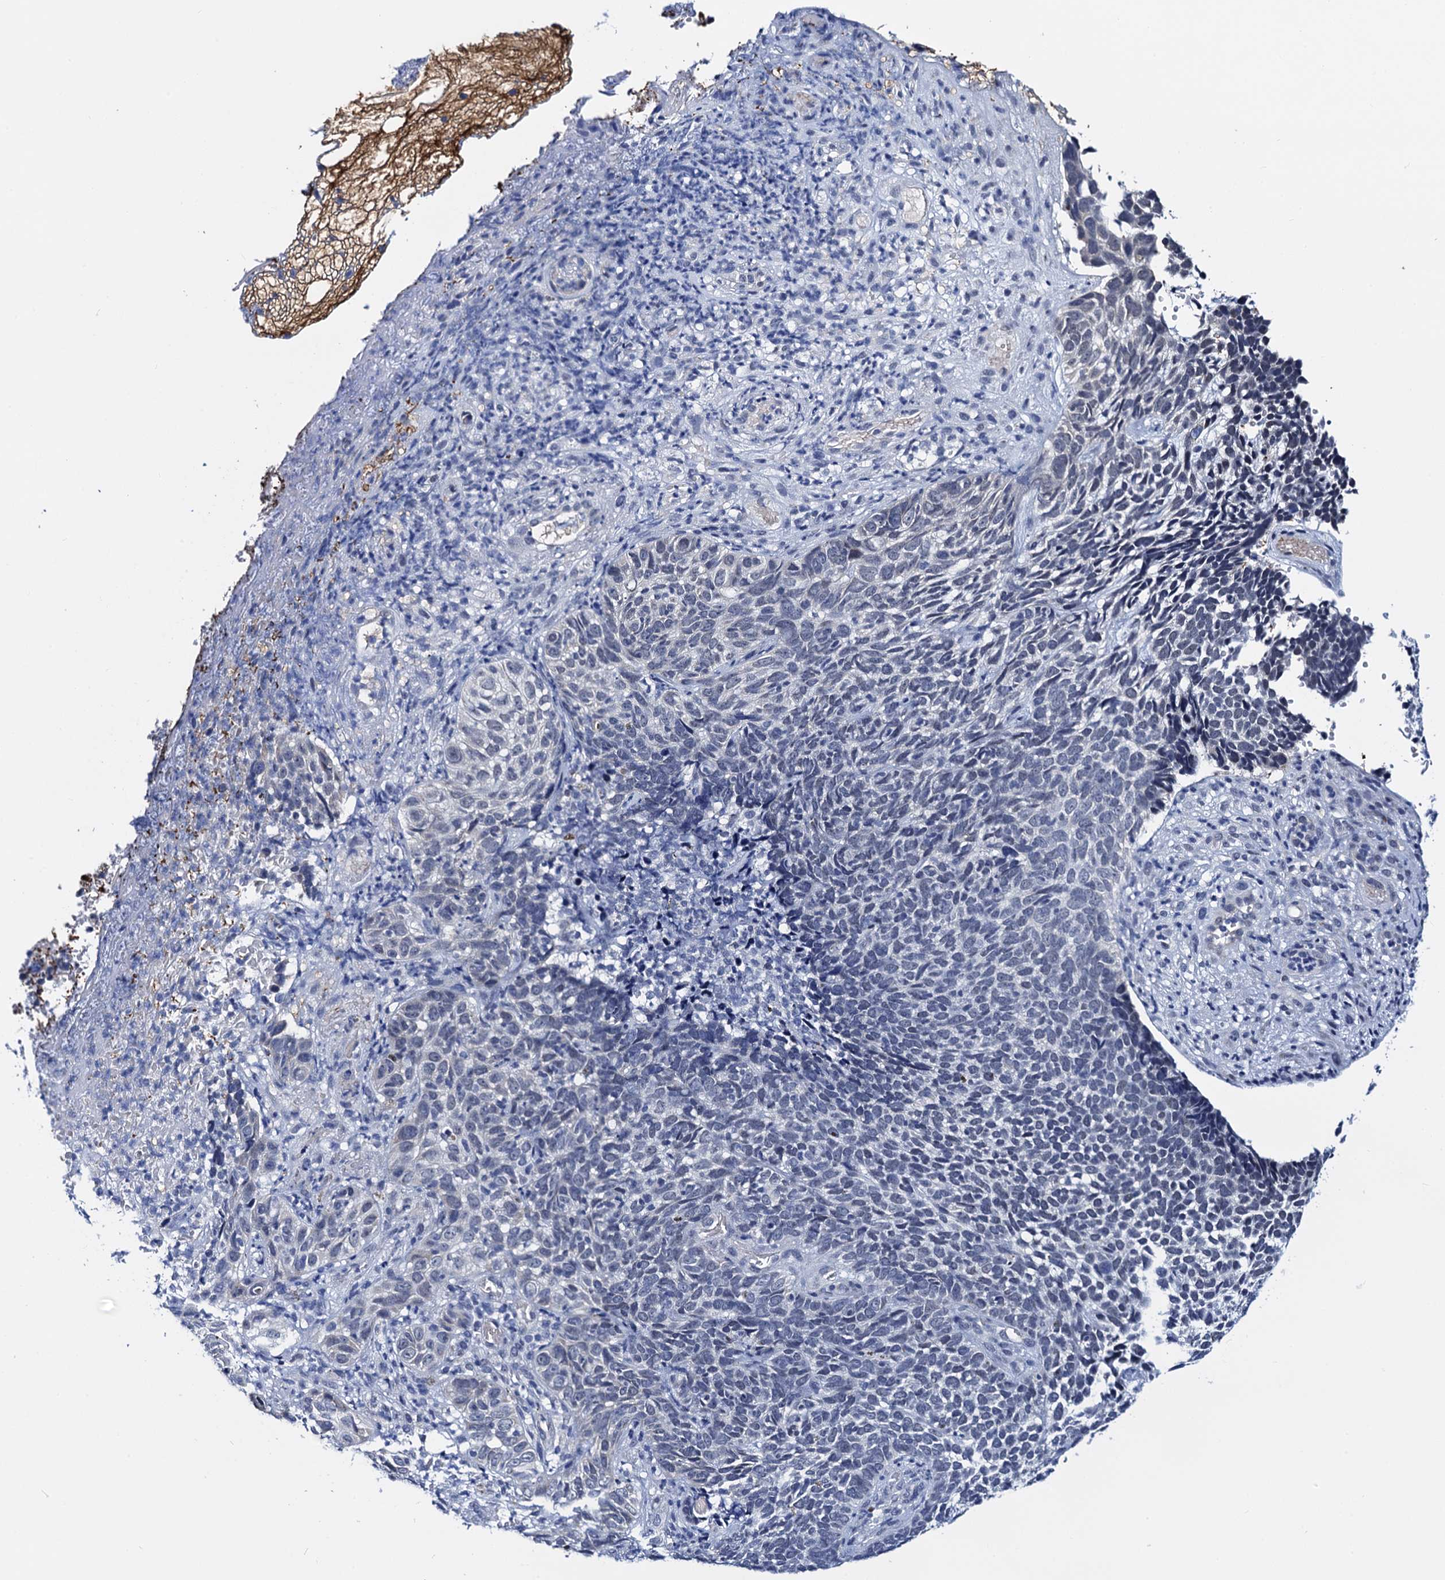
{"staining": {"intensity": "negative", "quantity": "none", "location": "none"}, "tissue": "skin cancer", "cell_type": "Tumor cells", "image_type": "cancer", "snomed": [{"axis": "morphology", "description": "Basal cell carcinoma"}, {"axis": "topography", "description": "Skin"}], "caption": "A histopathology image of human basal cell carcinoma (skin) is negative for staining in tumor cells. Nuclei are stained in blue.", "gene": "C16orf87", "patient": {"sex": "female", "age": 84}}